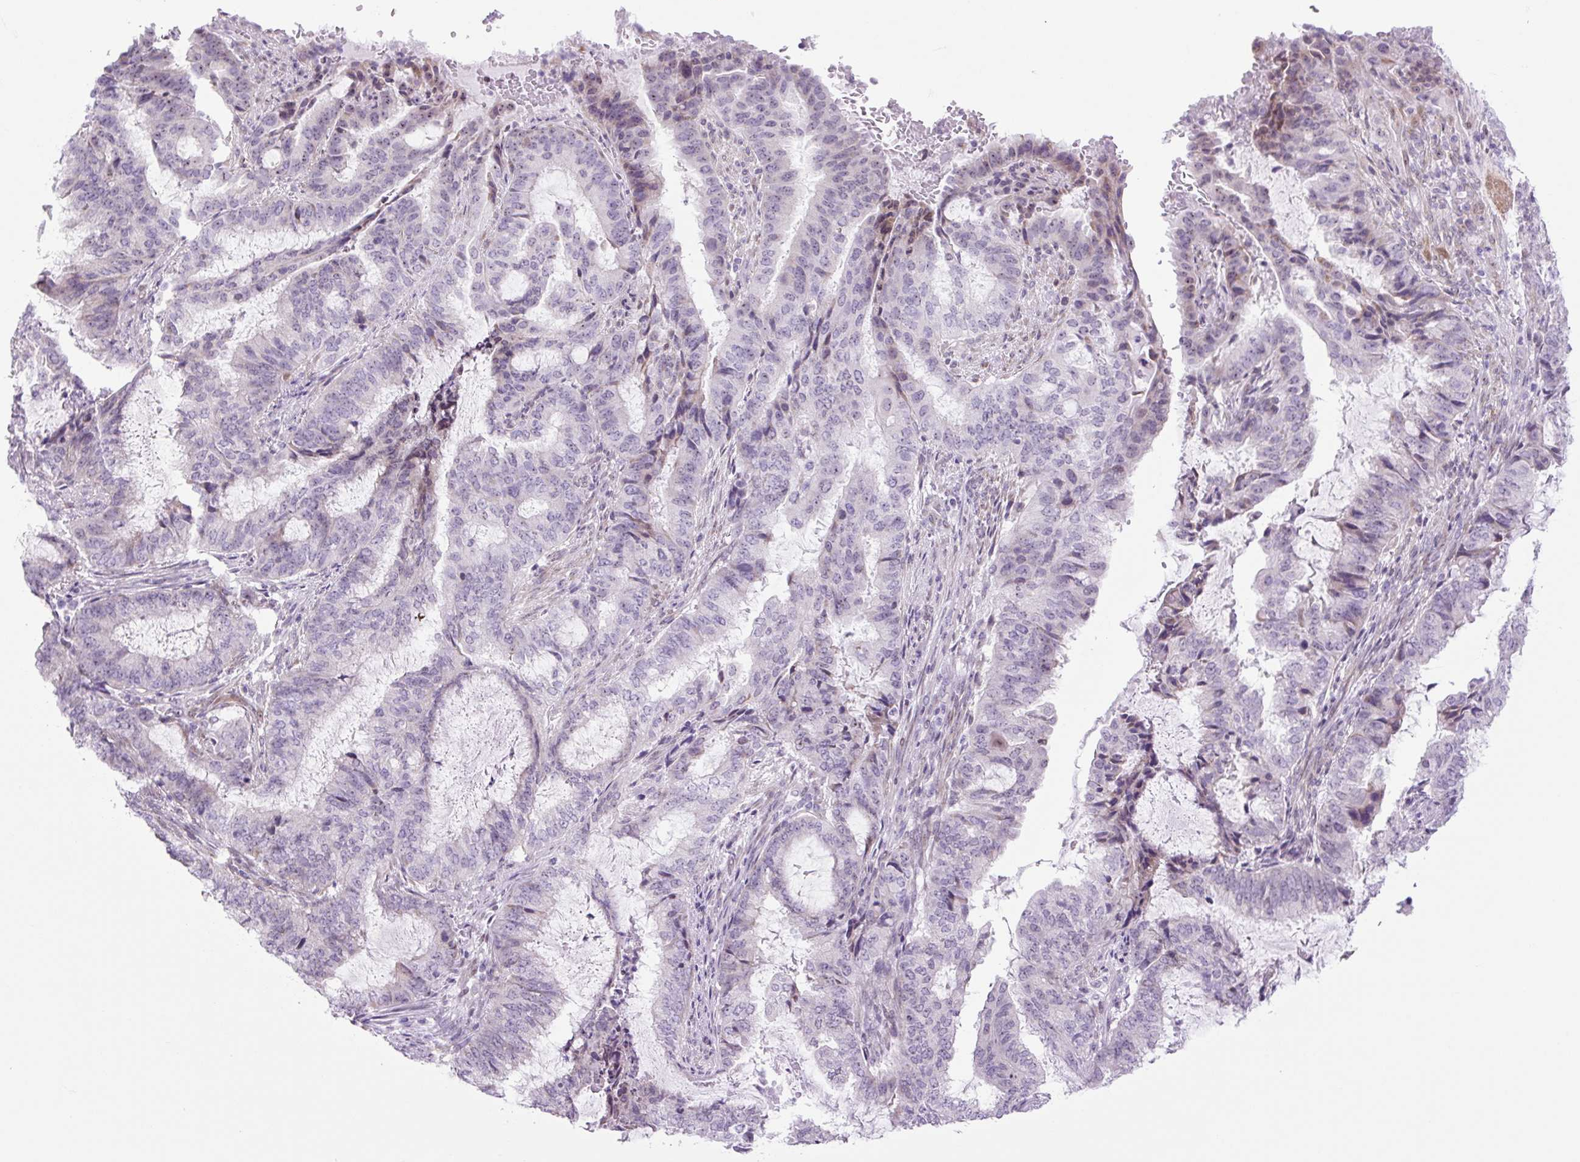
{"staining": {"intensity": "weak", "quantity": "<25%", "location": "nuclear"}, "tissue": "endometrial cancer", "cell_type": "Tumor cells", "image_type": "cancer", "snomed": [{"axis": "morphology", "description": "Adenocarcinoma, NOS"}, {"axis": "topography", "description": "Endometrium"}], "caption": "This image is of endometrial adenocarcinoma stained with immunohistochemistry to label a protein in brown with the nuclei are counter-stained blue. There is no staining in tumor cells.", "gene": "RRS1", "patient": {"sex": "female", "age": 51}}